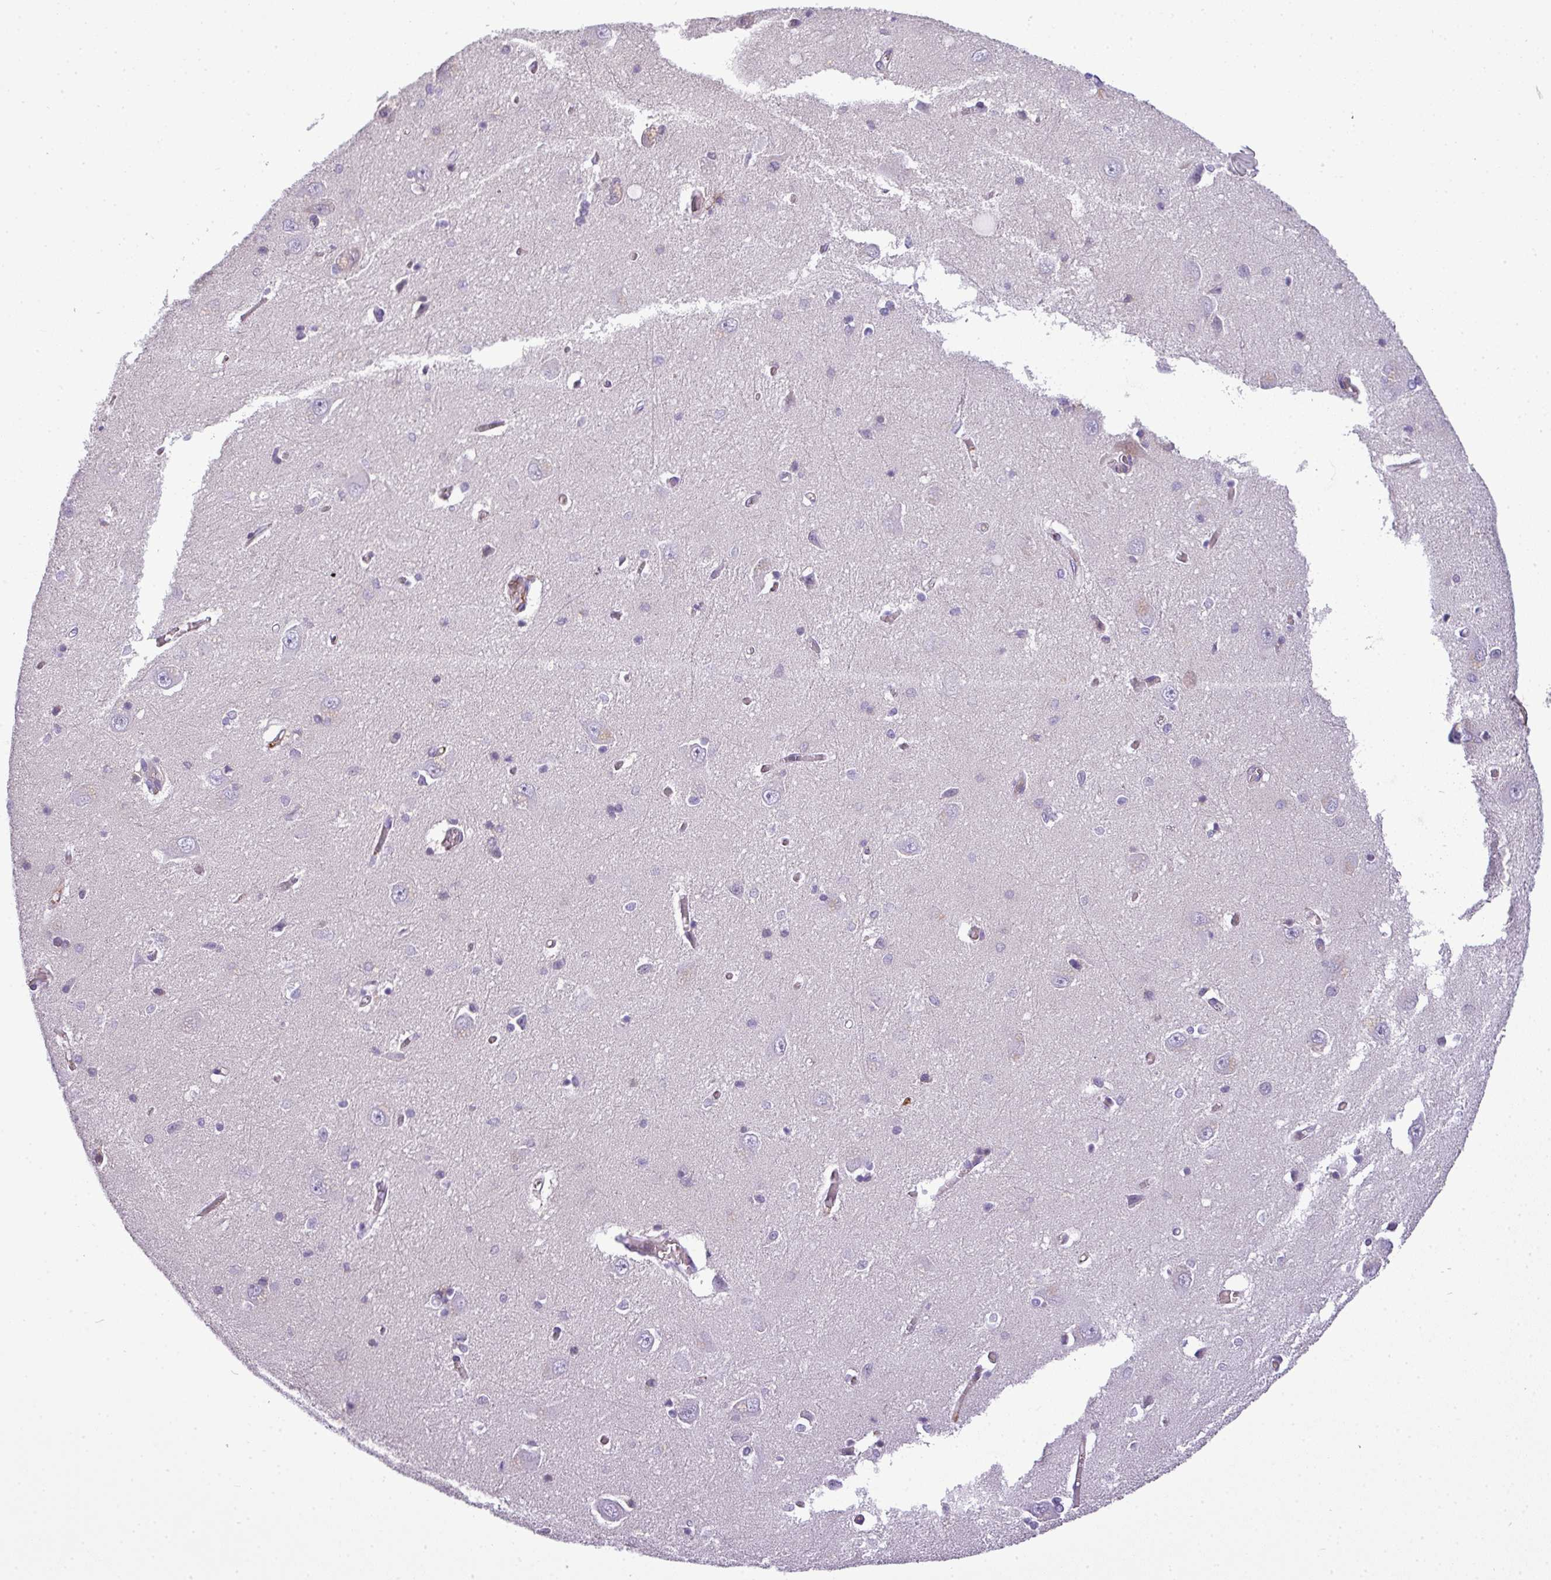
{"staining": {"intensity": "negative", "quantity": "none", "location": "none"}, "tissue": "hippocampus", "cell_type": "Glial cells", "image_type": "normal", "snomed": [{"axis": "morphology", "description": "Normal tissue, NOS"}, {"axis": "topography", "description": "Hippocampus"}], "caption": "Histopathology image shows no protein staining in glial cells of unremarkable hippocampus.", "gene": "C4A", "patient": {"sex": "female", "age": 64}}